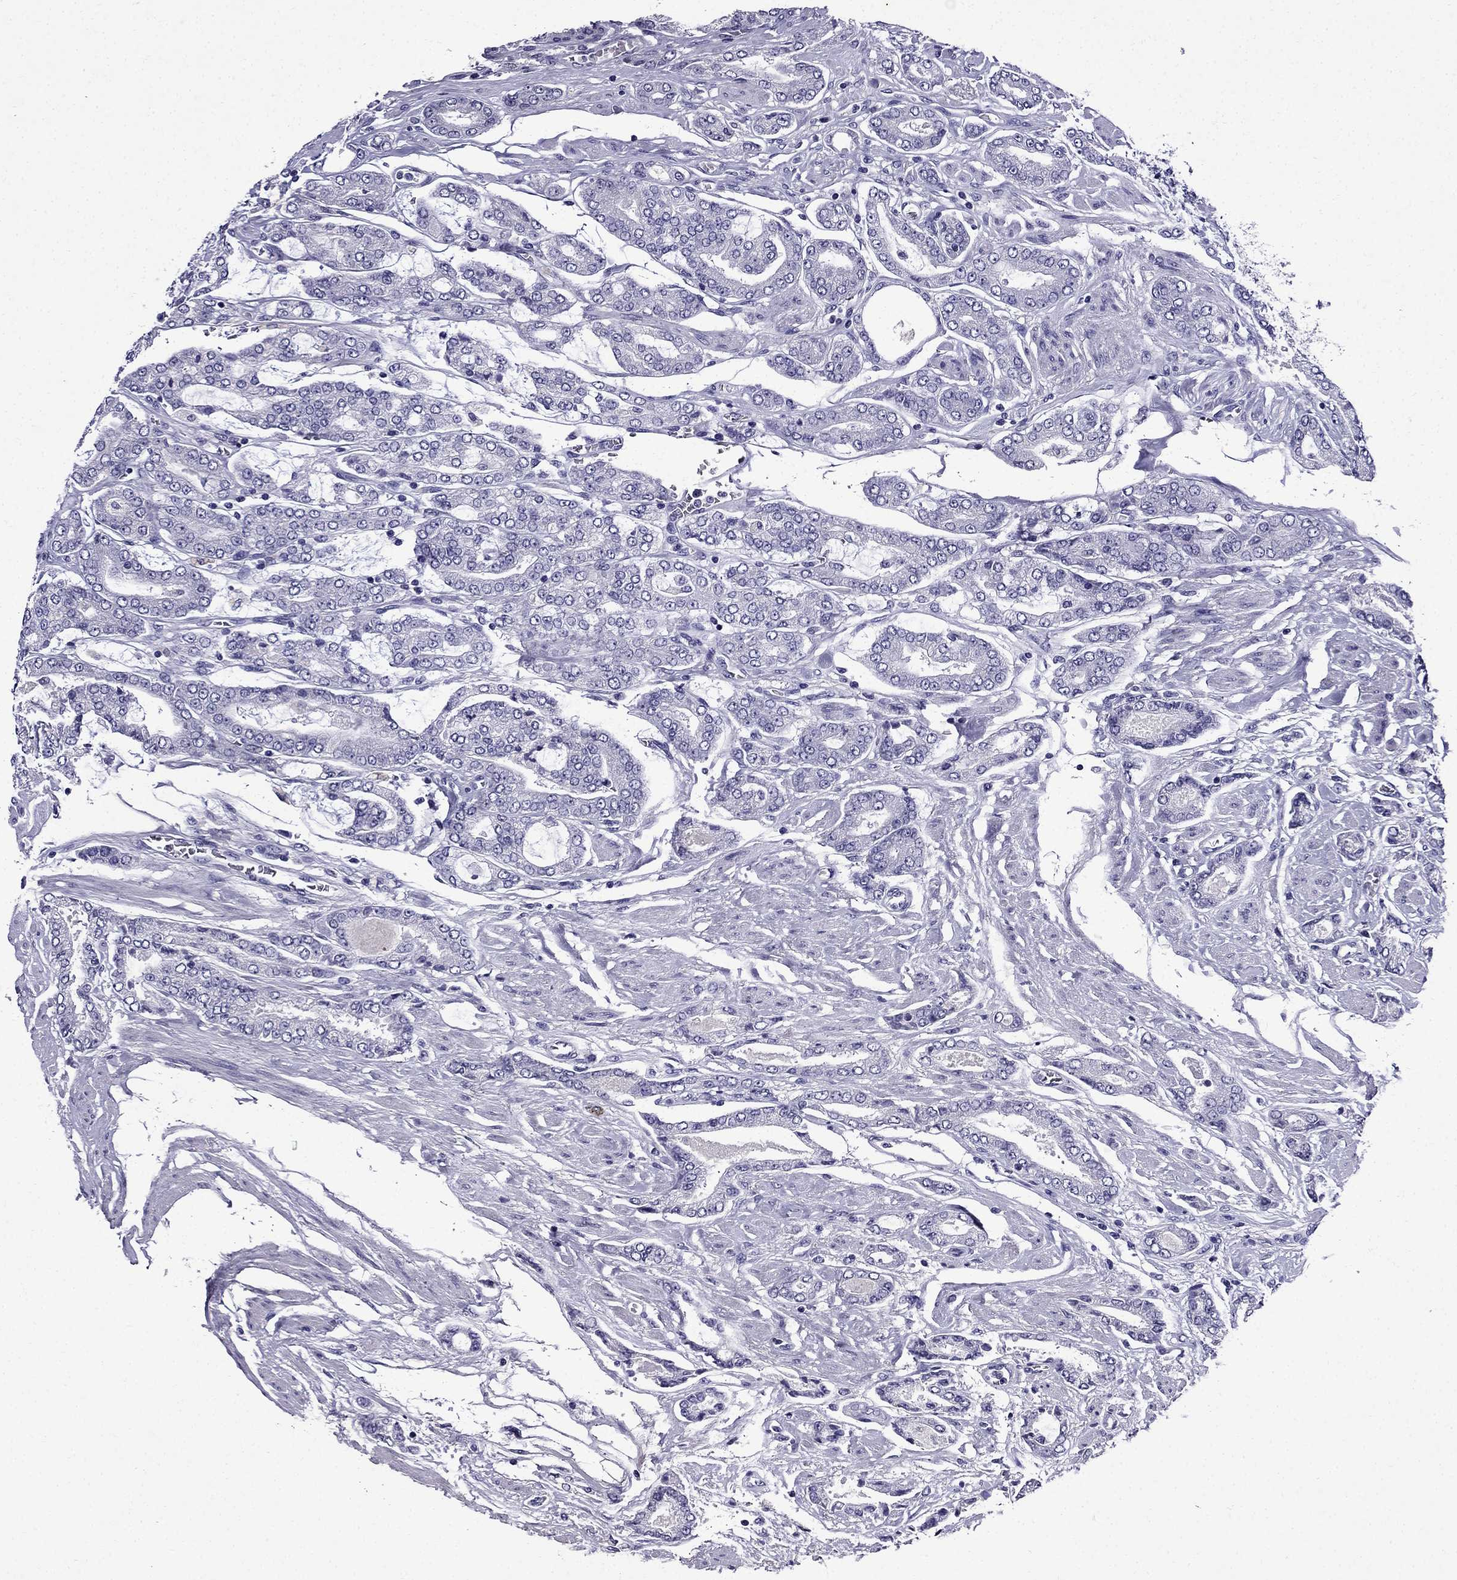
{"staining": {"intensity": "negative", "quantity": "none", "location": "none"}, "tissue": "prostate cancer", "cell_type": "Tumor cells", "image_type": "cancer", "snomed": [{"axis": "morphology", "description": "Adenocarcinoma, NOS"}, {"axis": "topography", "description": "Prostate"}], "caption": "High magnification brightfield microscopy of adenocarcinoma (prostate) stained with DAB (brown) and counterstained with hematoxylin (blue): tumor cells show no significant staining. (DAB immunohistochemistry, high magnification).", "gene": "DNAH17", "patient": {"sex": "male", "age": 64}}